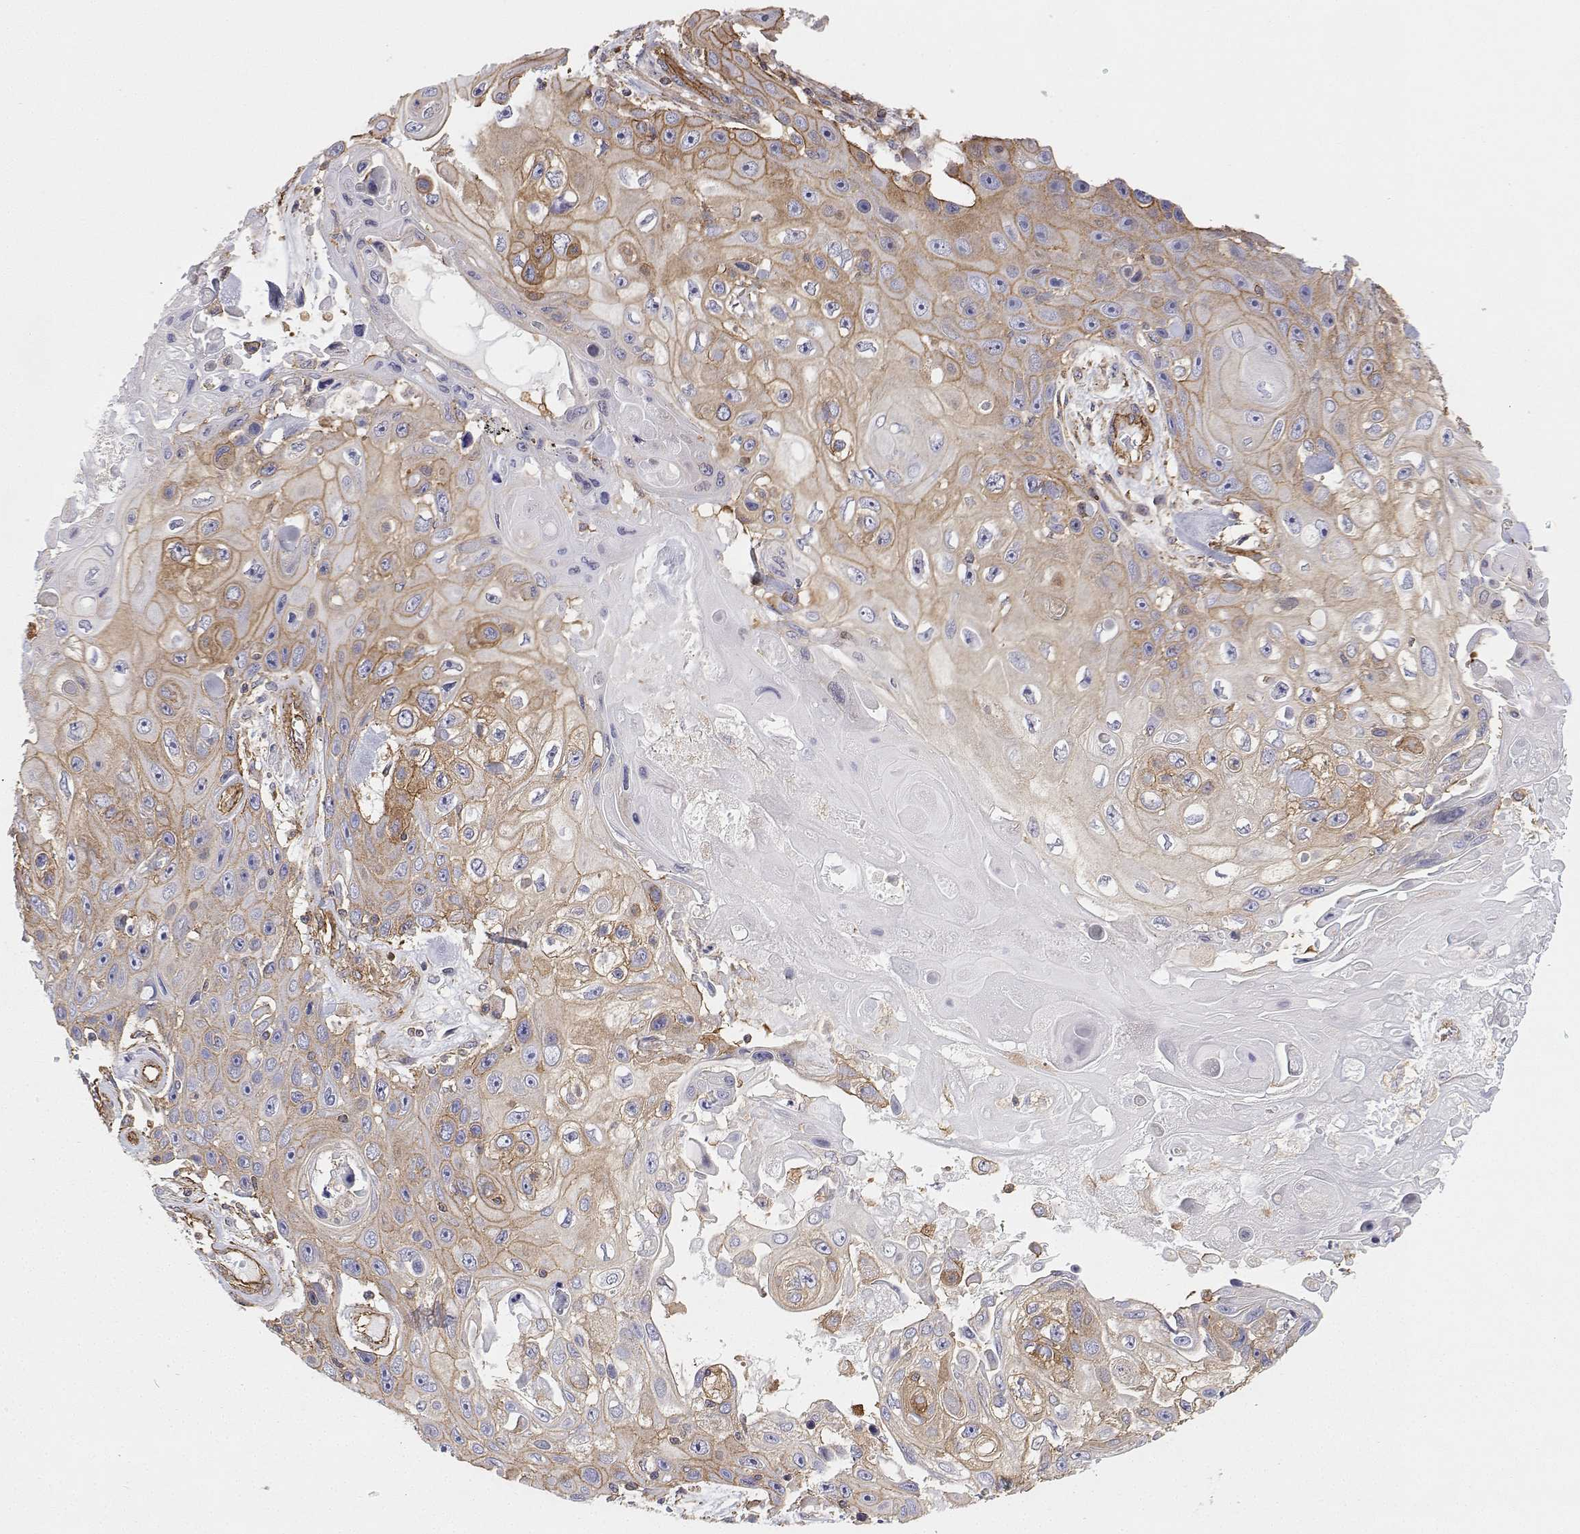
{"staining": {"intensity": "weak", "quantity": "25%-75%", "location": "cytoplasmic/membranous"}, "tissue": "skin cancer", "cell_type": "Tumor cells", "image_type": "cancer", "snomed": [{"axis": "morphology", "description": "Squamous cell carcinoma, NOS"}, {"axis": "topography", "description": "Skin"}], "caption": "Immunohistochemistry staining of skin cancer (squamous cell carcinoma), which displays low levels of weak cytoplasmic/membranous positivity in about 25%-75% of tumor cells indicating weak cytoplasmic/membranous protein positivity. The staining was performed using DAB (brown) for protein detection and nuclei were counterstained in hematoxylin (blue).", "gene": "MYH9", "patient": {"sex": "male", "age": 82}}